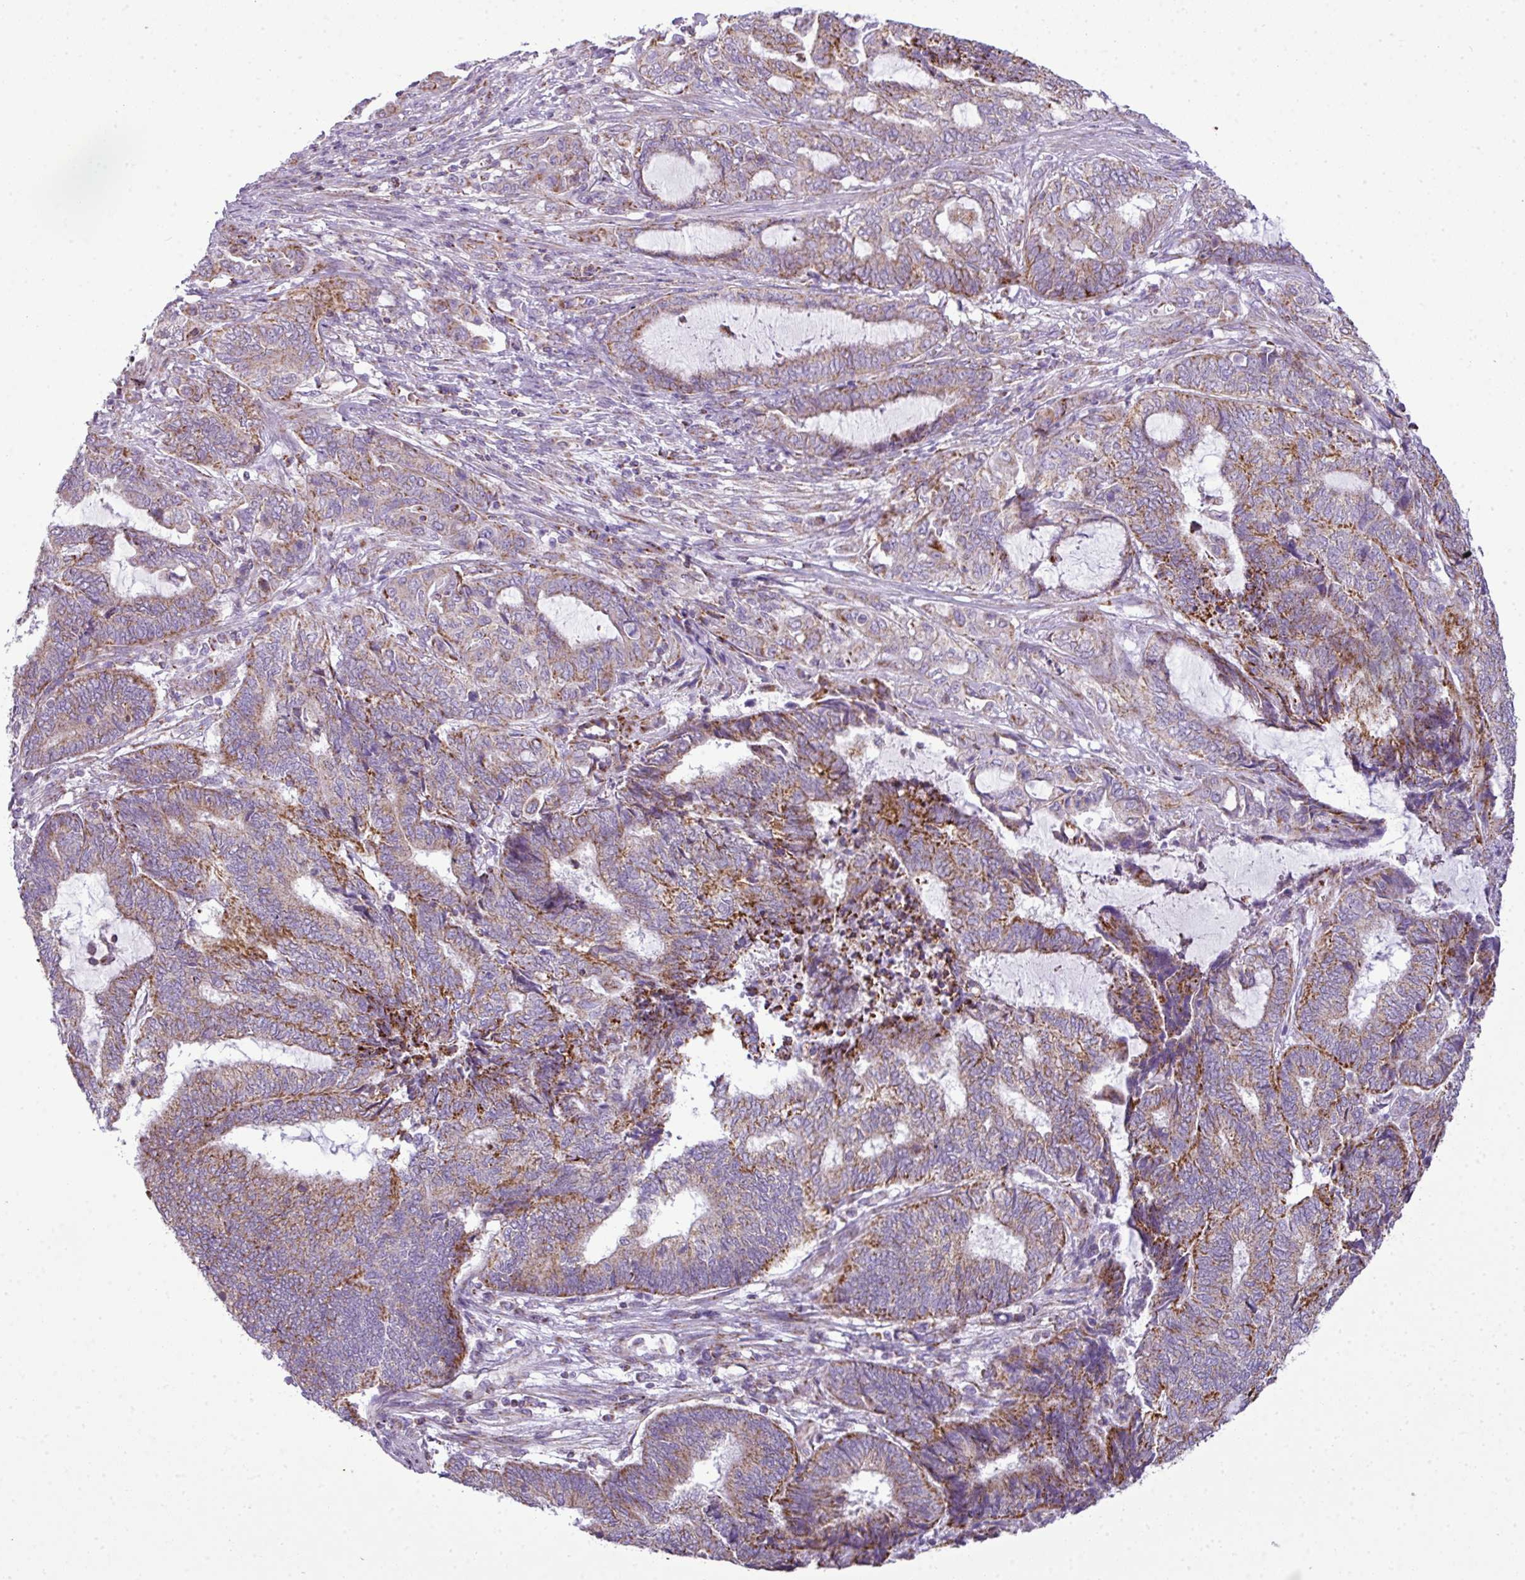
{"staining": {"intensity": "moderate", "quantity": ">75%", "location": "cytoplasmic/membranous"}, "tissue": "endometrial cancer", "cell_type": "Tumor cells", "image_type": "cancer", "snomed": [{"axis": "morphology", "description": "Adenocarcinoma, NOS"}, {"axis": "topography", "description": "Uterus"}, {"axis": "topography", "description": "Endometrium"}], "caption": "Protein staining reveals moderate cytoplasmic/membranous staining in about >75% of tumor cells in endometrial adenocarcinoma. (DAB (3,3'-diaminobenzidine) IHC with brightfield microscopy, high magnification).", "gene": "ZNF81", "patient": {"sex": "female", "age": 70}}